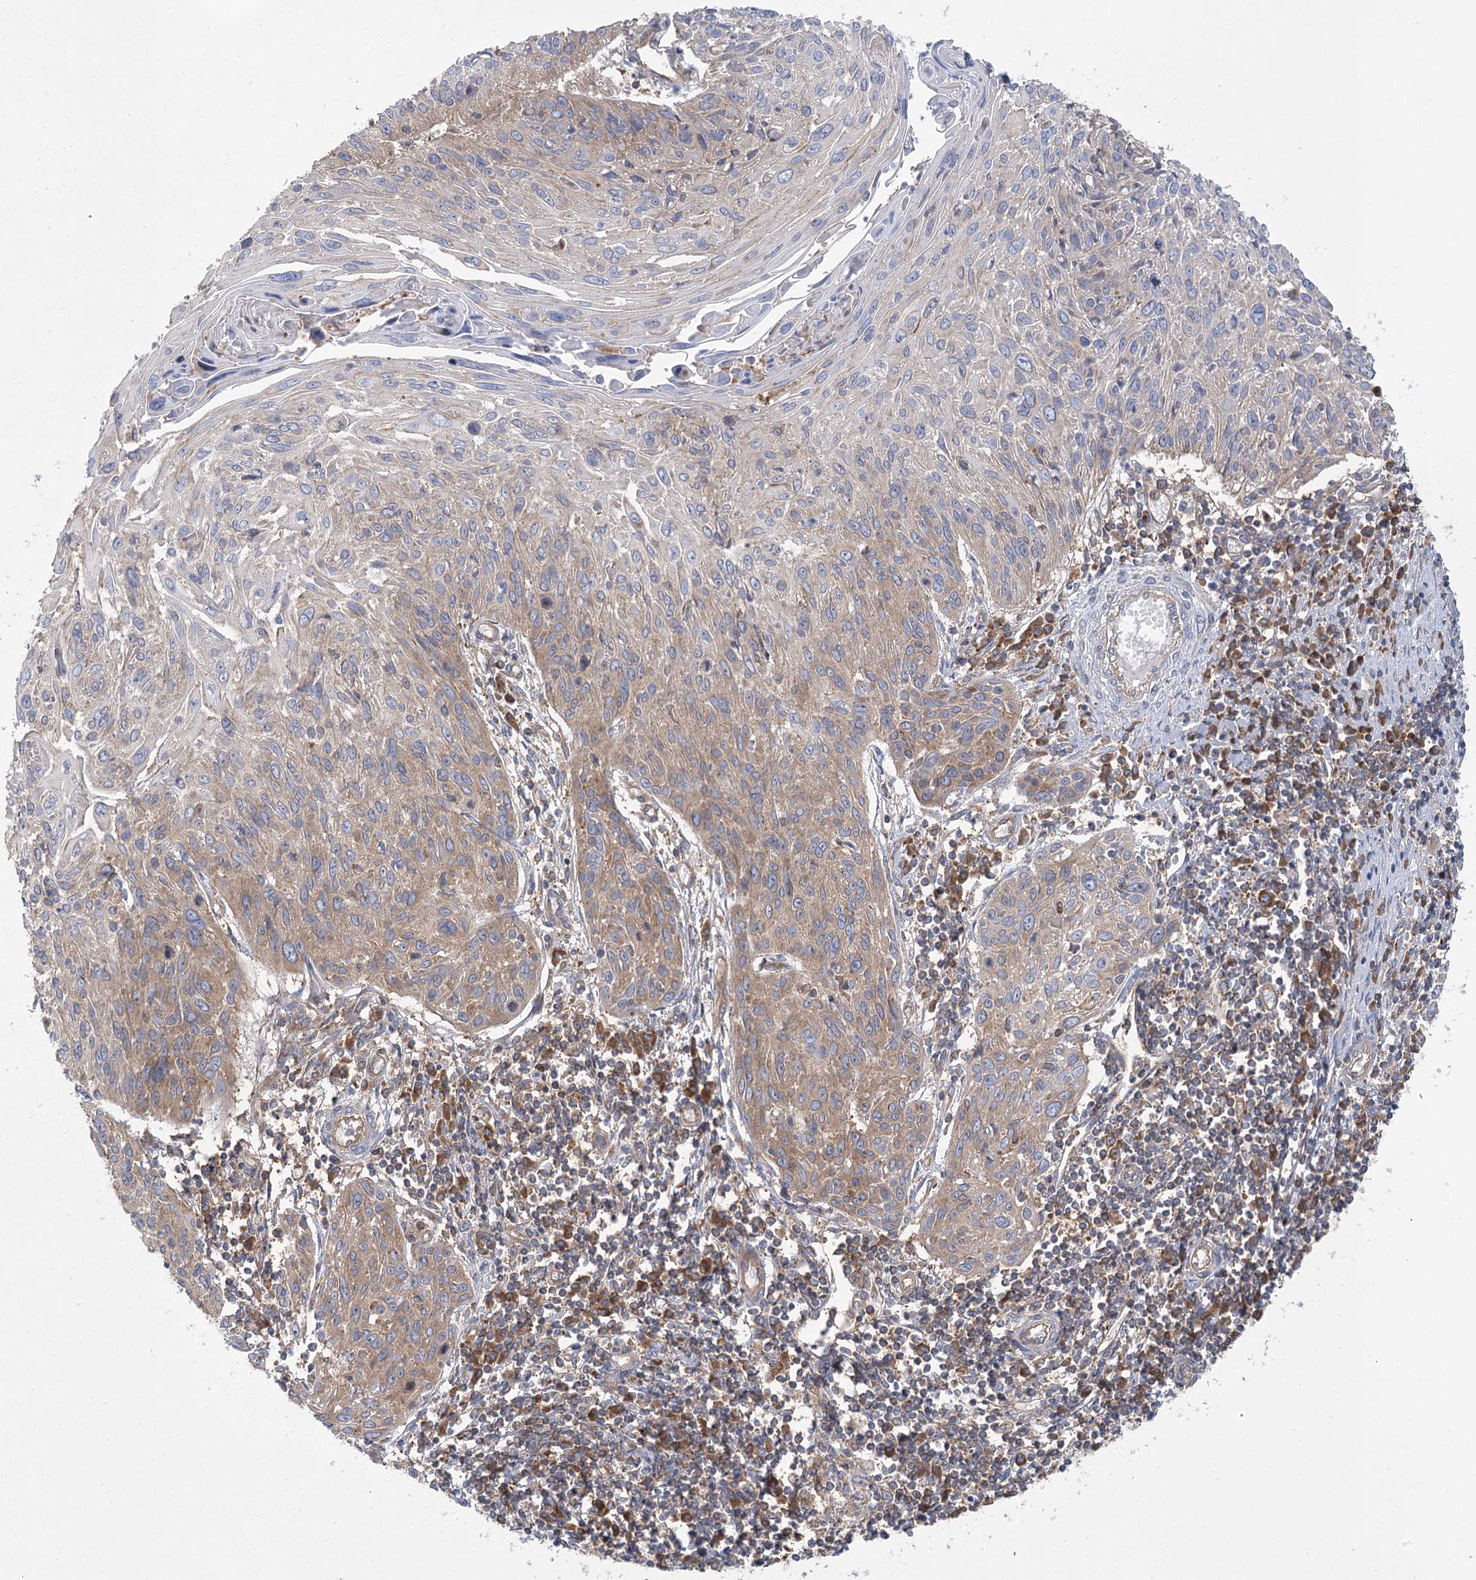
{"staining": {"intensity": "weak", "quantity": ">75%", "location": "cytoplasmic/membranous"}, "tissue": "cervical cancer", "cell_type": "Tumor cells", "image_type": "cancer", "snomed": [{"axis": "morphology", "description": "Squamous cell carcinoma, NOS"}, {"axis": "topography", "description": "Cervix"}], "caption": "The micrograph shows immunohistochemical staining of cervical squamous cell carcinoma. There is weak cytoplasmic/membranous expression is seen in about >75% of tumor cells. Nuclei are stained in blue.", "gene": "EIF3A", "patient": {"sex": "female", "age": 51}}